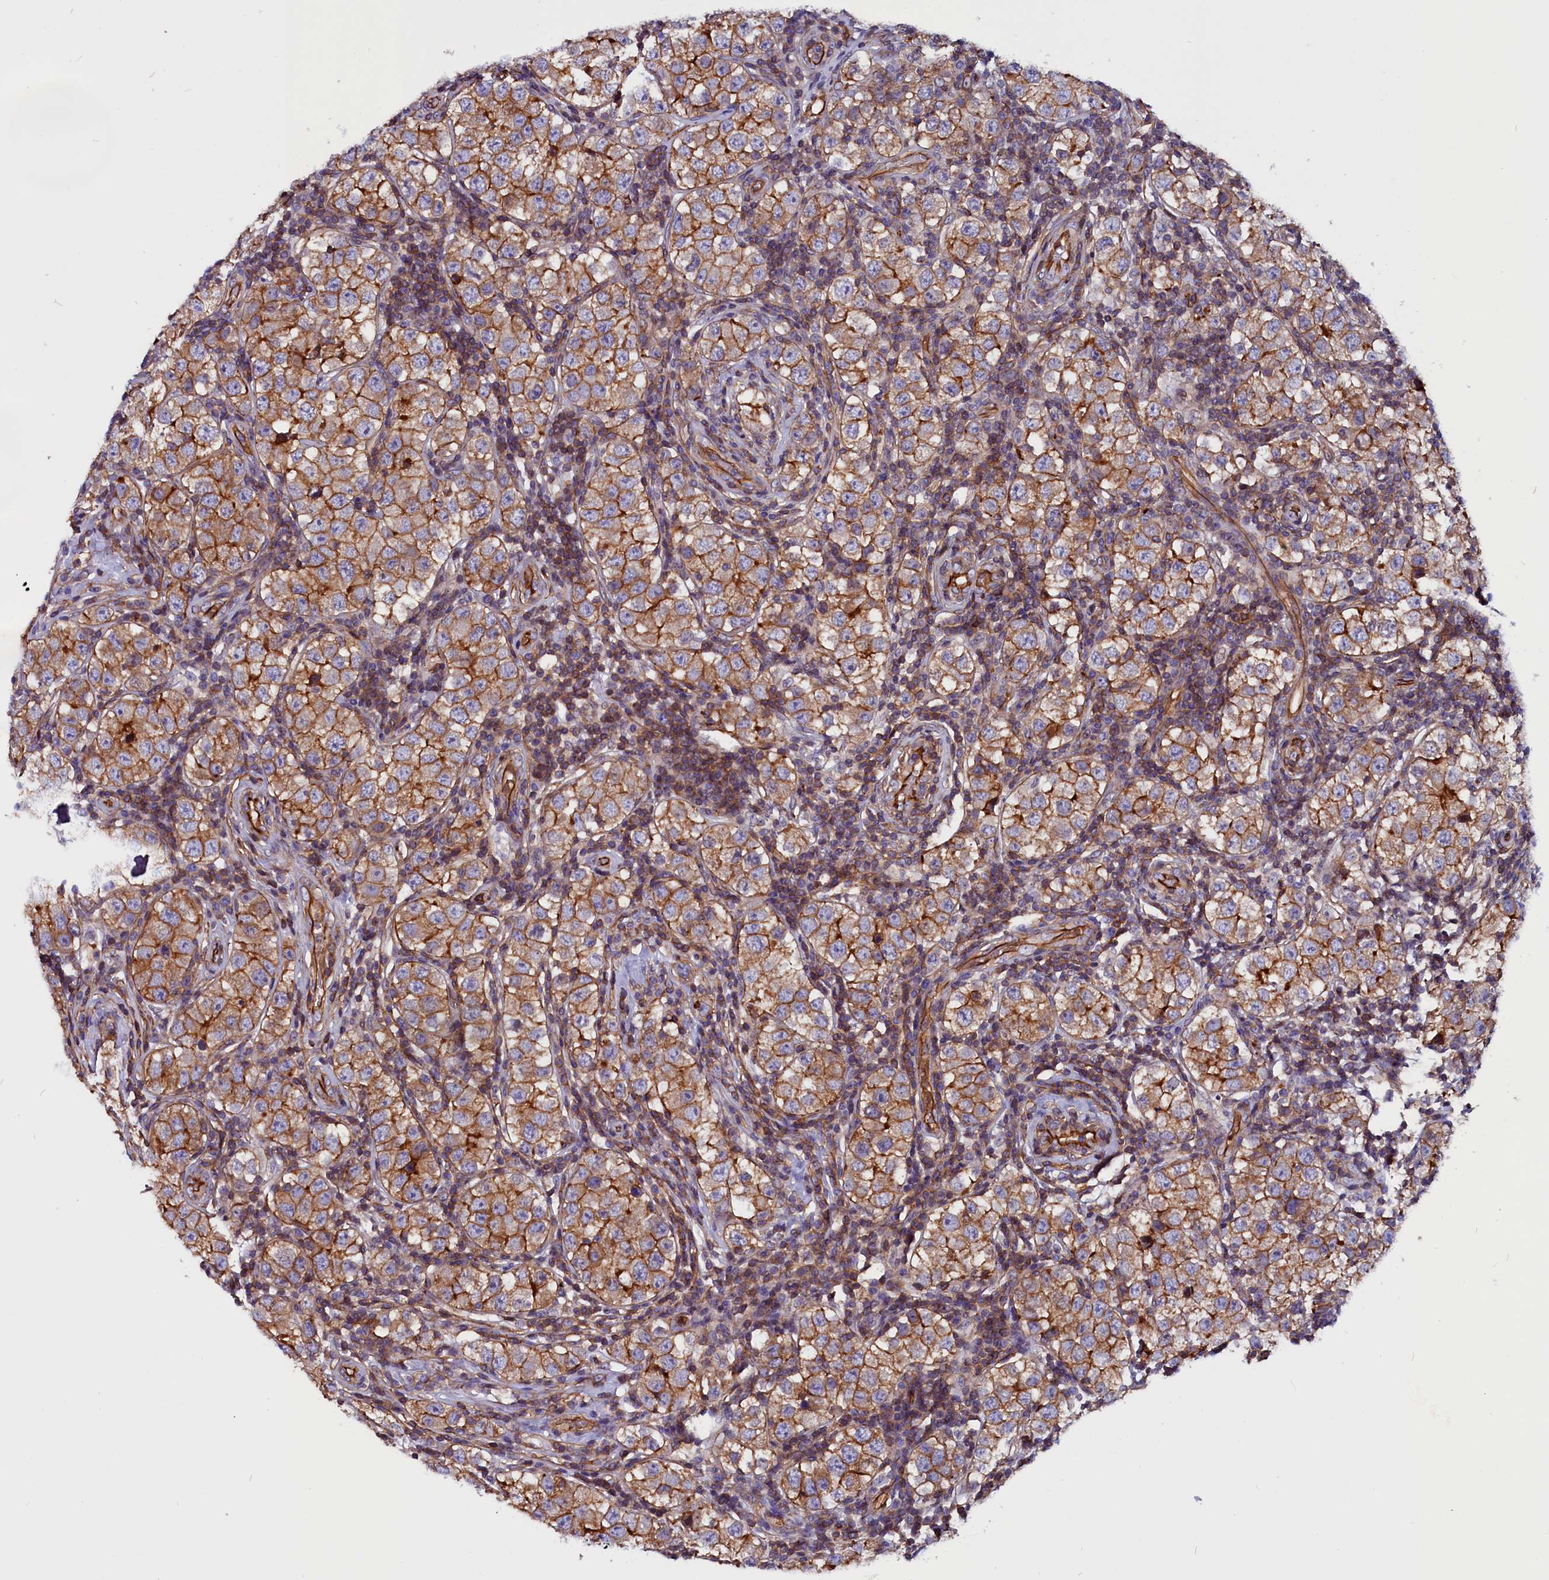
{"staining": {"intensity": "moderate", "quantity": ">75%", "location": "cytoplasmic/membranous"}, "tissue": "testis cancer", "cell_type": "Tumor cells", "image_type": "cancer", "snomed": [{"axis": "morphology", "description": "Seminoma, NOS"}, {"axis": "topography", "description": "Testis"}], "caption": "This is an image of immunohistochemistry (IHC) staining of testis cancer (seminoma), which shows moderate staining in the cytoplasmic/membranous of tumor cells.", "gene": "ZNF749", "patient": {"sex": "male", "age": 34}}